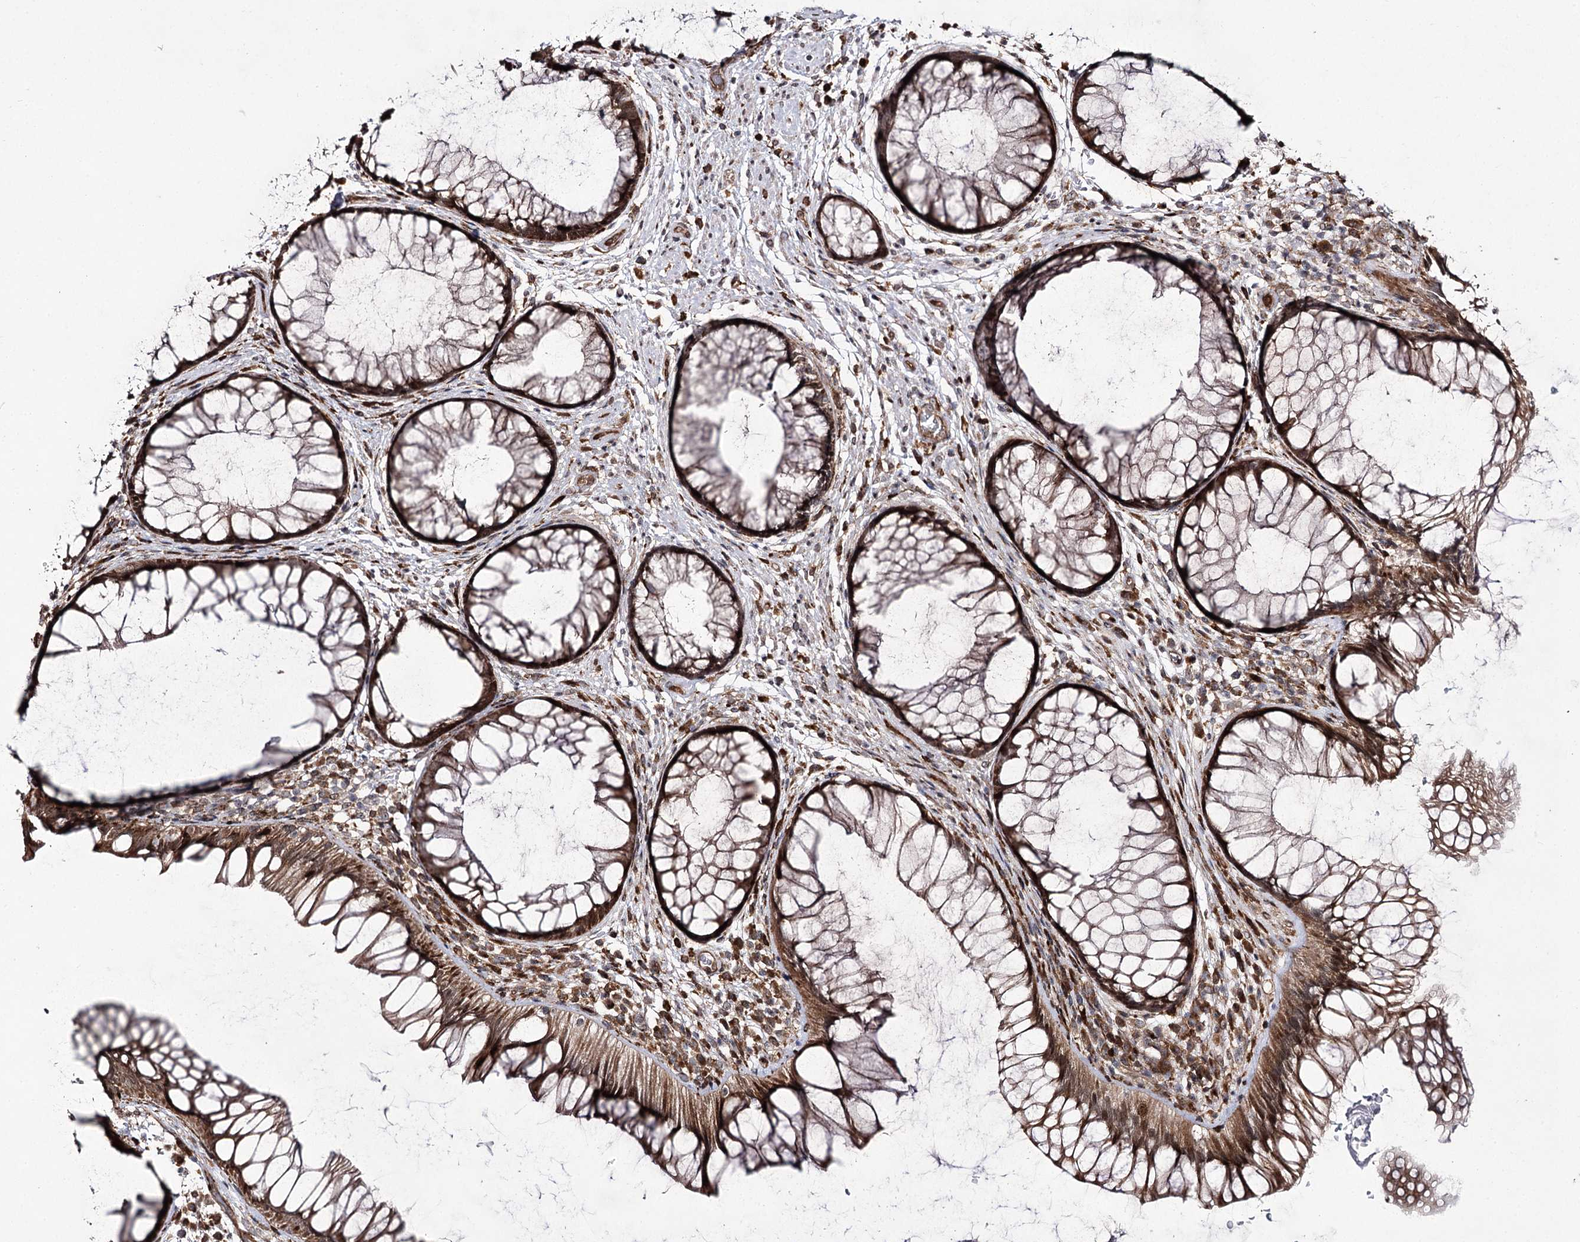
{"staining": {"intensity": "moderate", "quantity": ">75%", "location": "cytoplasmic/membranous"}, "tissue": "rectum", "cell_type": "Glandular cells", "image_type": "normal", "snomed": [{"axis": "morphology", "description": "Normal tissue, NOS"}, {"axis": "topography", "description": "Rectum"}], "caption": "Immunohistochemistry staining of benign rectum, which displays medium levels of moderate cytoplasmic/membranous positivity in approximately >75% of glandular cells indicating moderate cytoplasmic/membranous protein staining. The staining was performed using DAB (3,3'-diaminobenzidine) (brown) for protein detection and nuclei were counterstained in hematoxylin (blue).", "gene": "FANCL", "patient": {"sex": "male", "age": 51}}